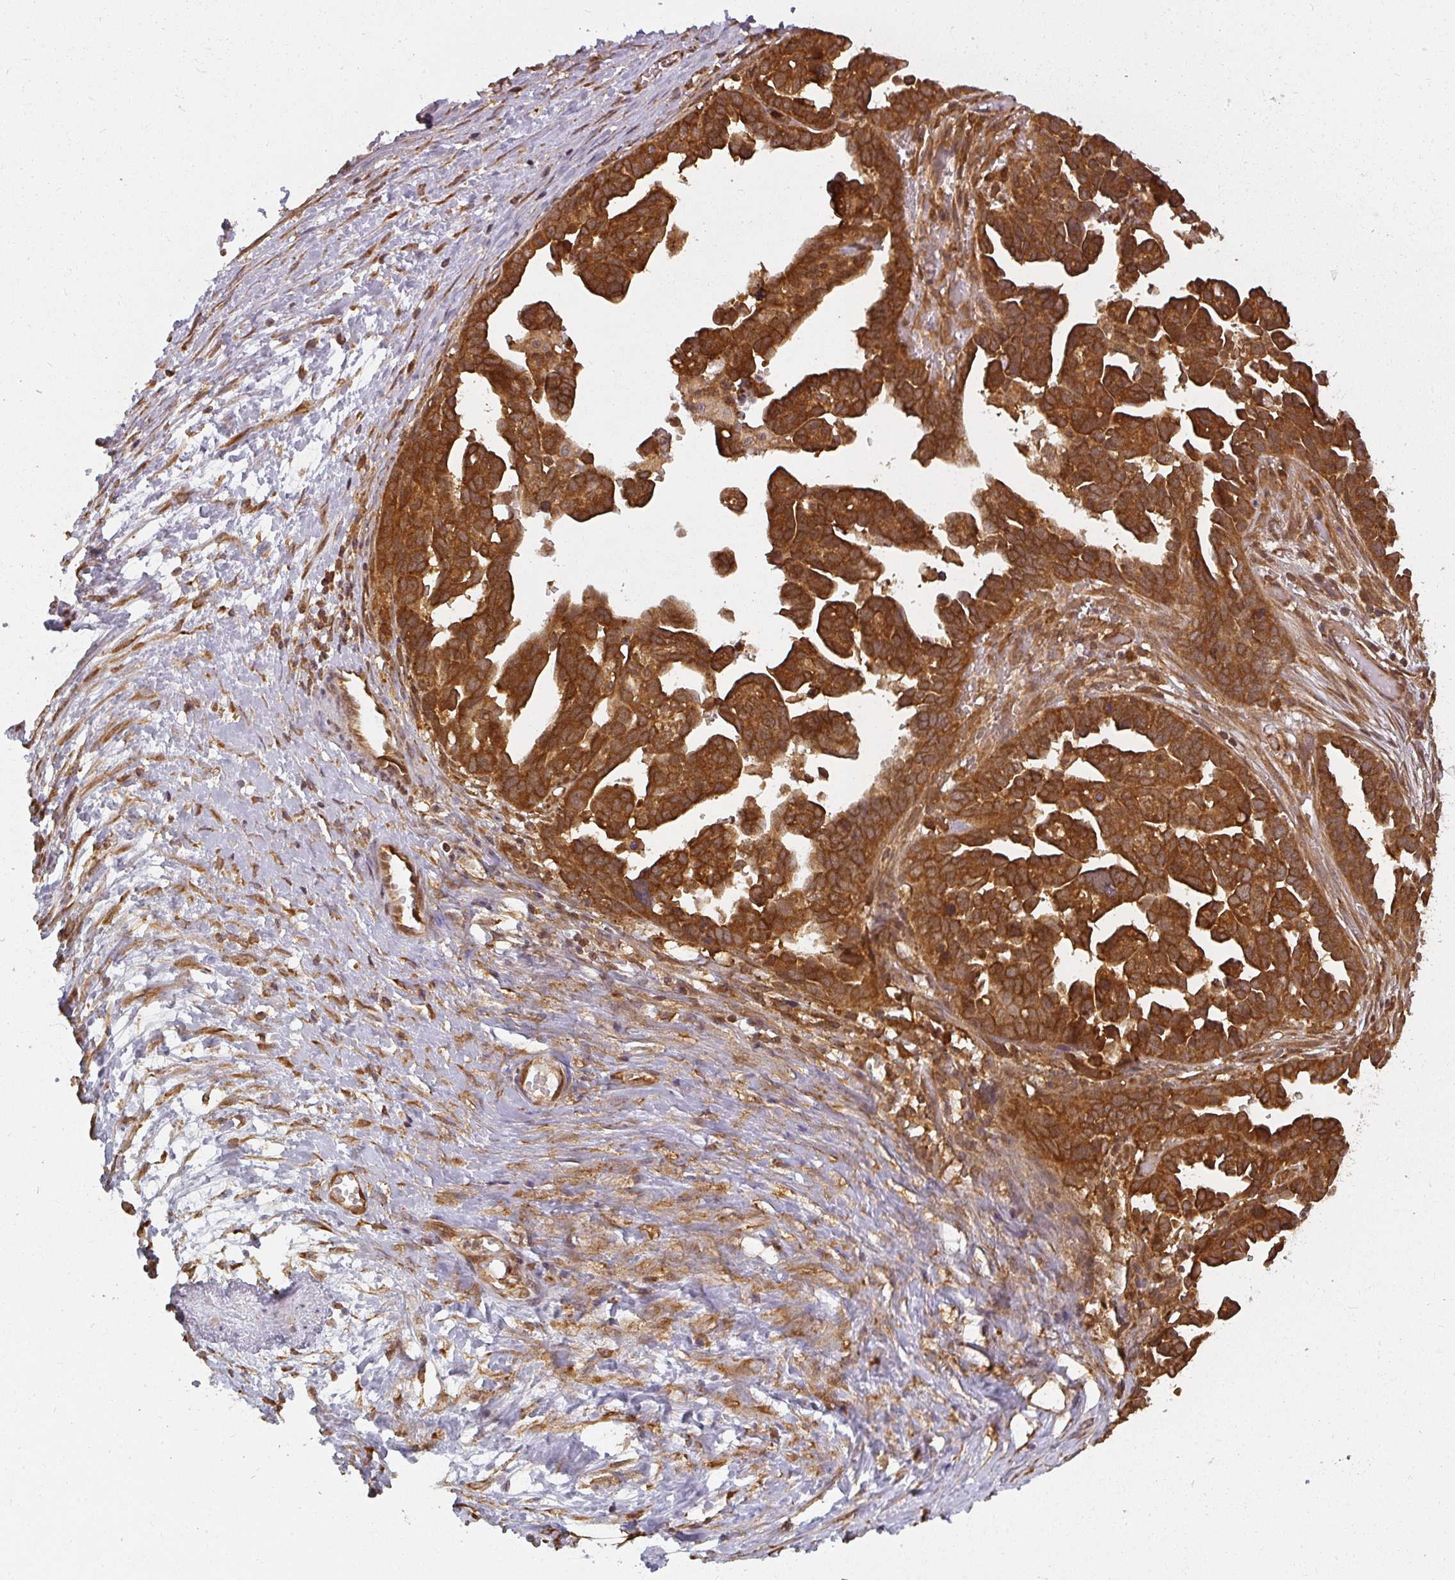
{"staining": {"intensity": "strong", "quantity": ">75%", "location": "cytoplasmic/membranous"}, "tissue": "ovarian cancer", "cell_type": "Tumor cells", "image_type": "cancer", "snomed": [{"axis": "morphology", "description": "Cystadenocarcinoma, serous, NOS"}, {"axis": "topography", "description": "Ovary"}], "caption": "This is a micrograph of immunohistochemistry (IHC) staining of ovarian serous cystadenocarcinoma, which shows strong expression in the cytoplasmic/membranous of tumor cells.", "gene": "PPP6R3", "patient": {"sex": "female", "age": 54}}